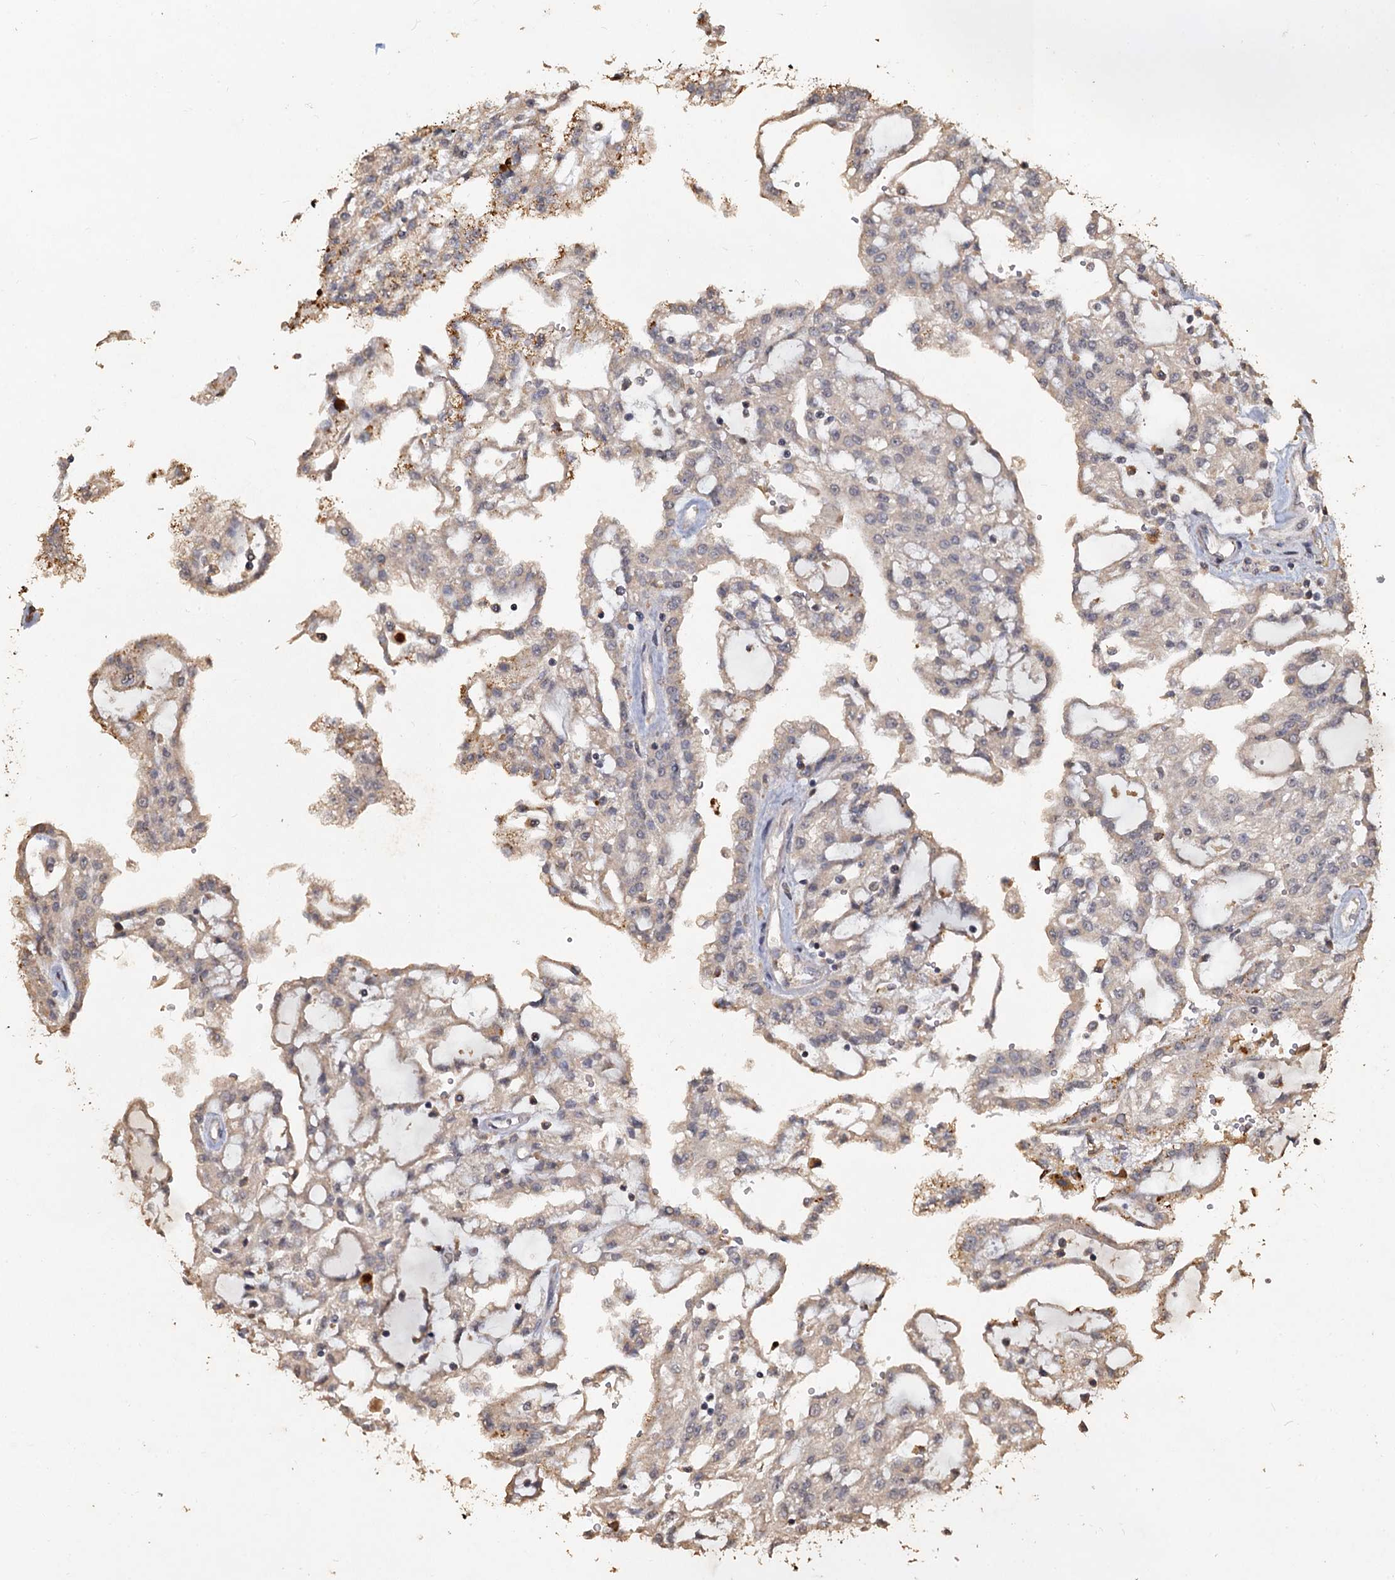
{"staining": {"intensity": "weak", "quantity": "25%-75%", "location": "cytoplasmic/membranous"}, "tissue": "renal cancer", "cell_type": "Tumor cells", "image_type": "cancer", "snomed": [{"axis": "morphology", "description": "Adenocarcinoma, NOS"}, {"axis": "topography", "description": "Kidney"}], "caption": "Renal cancer stained with DAB immunohistochemistry reveals low levels of weak cytoplasmic/membranous positivity in about 25%-75% of tumor cells.", "gene": "CCDC61", "patient": {"sex": "male", "age": 63}}